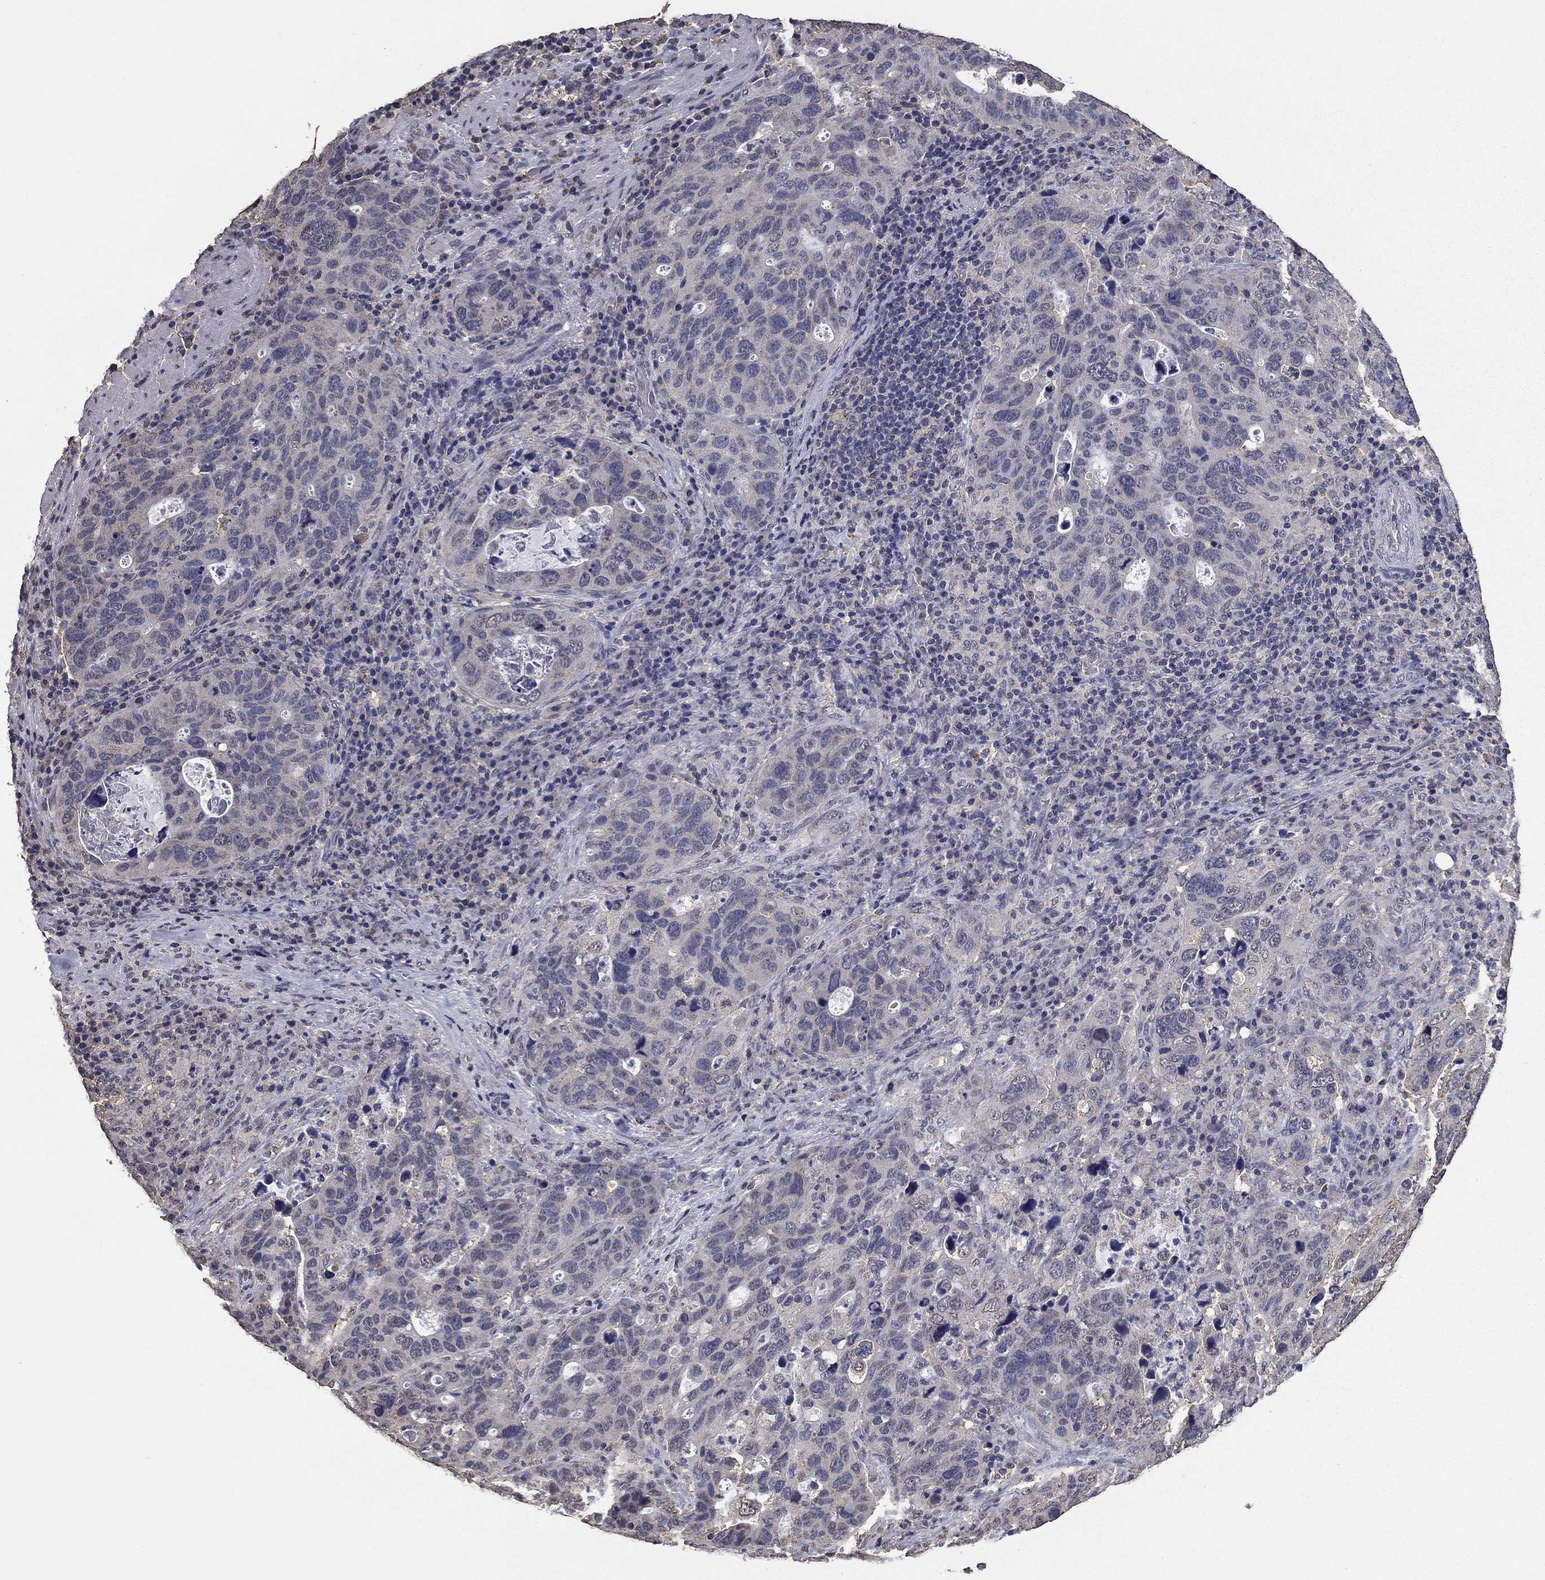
{"staining": {"intensity": "negative", "quantity": "none", "location": "none"}, "tissue": "stomach cancer", "cell_type": "Tumor cells", "image_type": "cancer", "snomed": [{"axis": "morphology", "description": "Adenocarcinoma, NOS"}, {"axis": "topography", "description": "Stomach"}], "caption": "This micrograph is of stomach cancer stained with immunohistochemistry (IHC) to label a protein in brown with the nuclei are counter-stained blue. There is no staining in tumor cells. Nuclei are stained in blue.", "gene": "MFAP3L", "patient": {"sex": "male", "age": 54}}